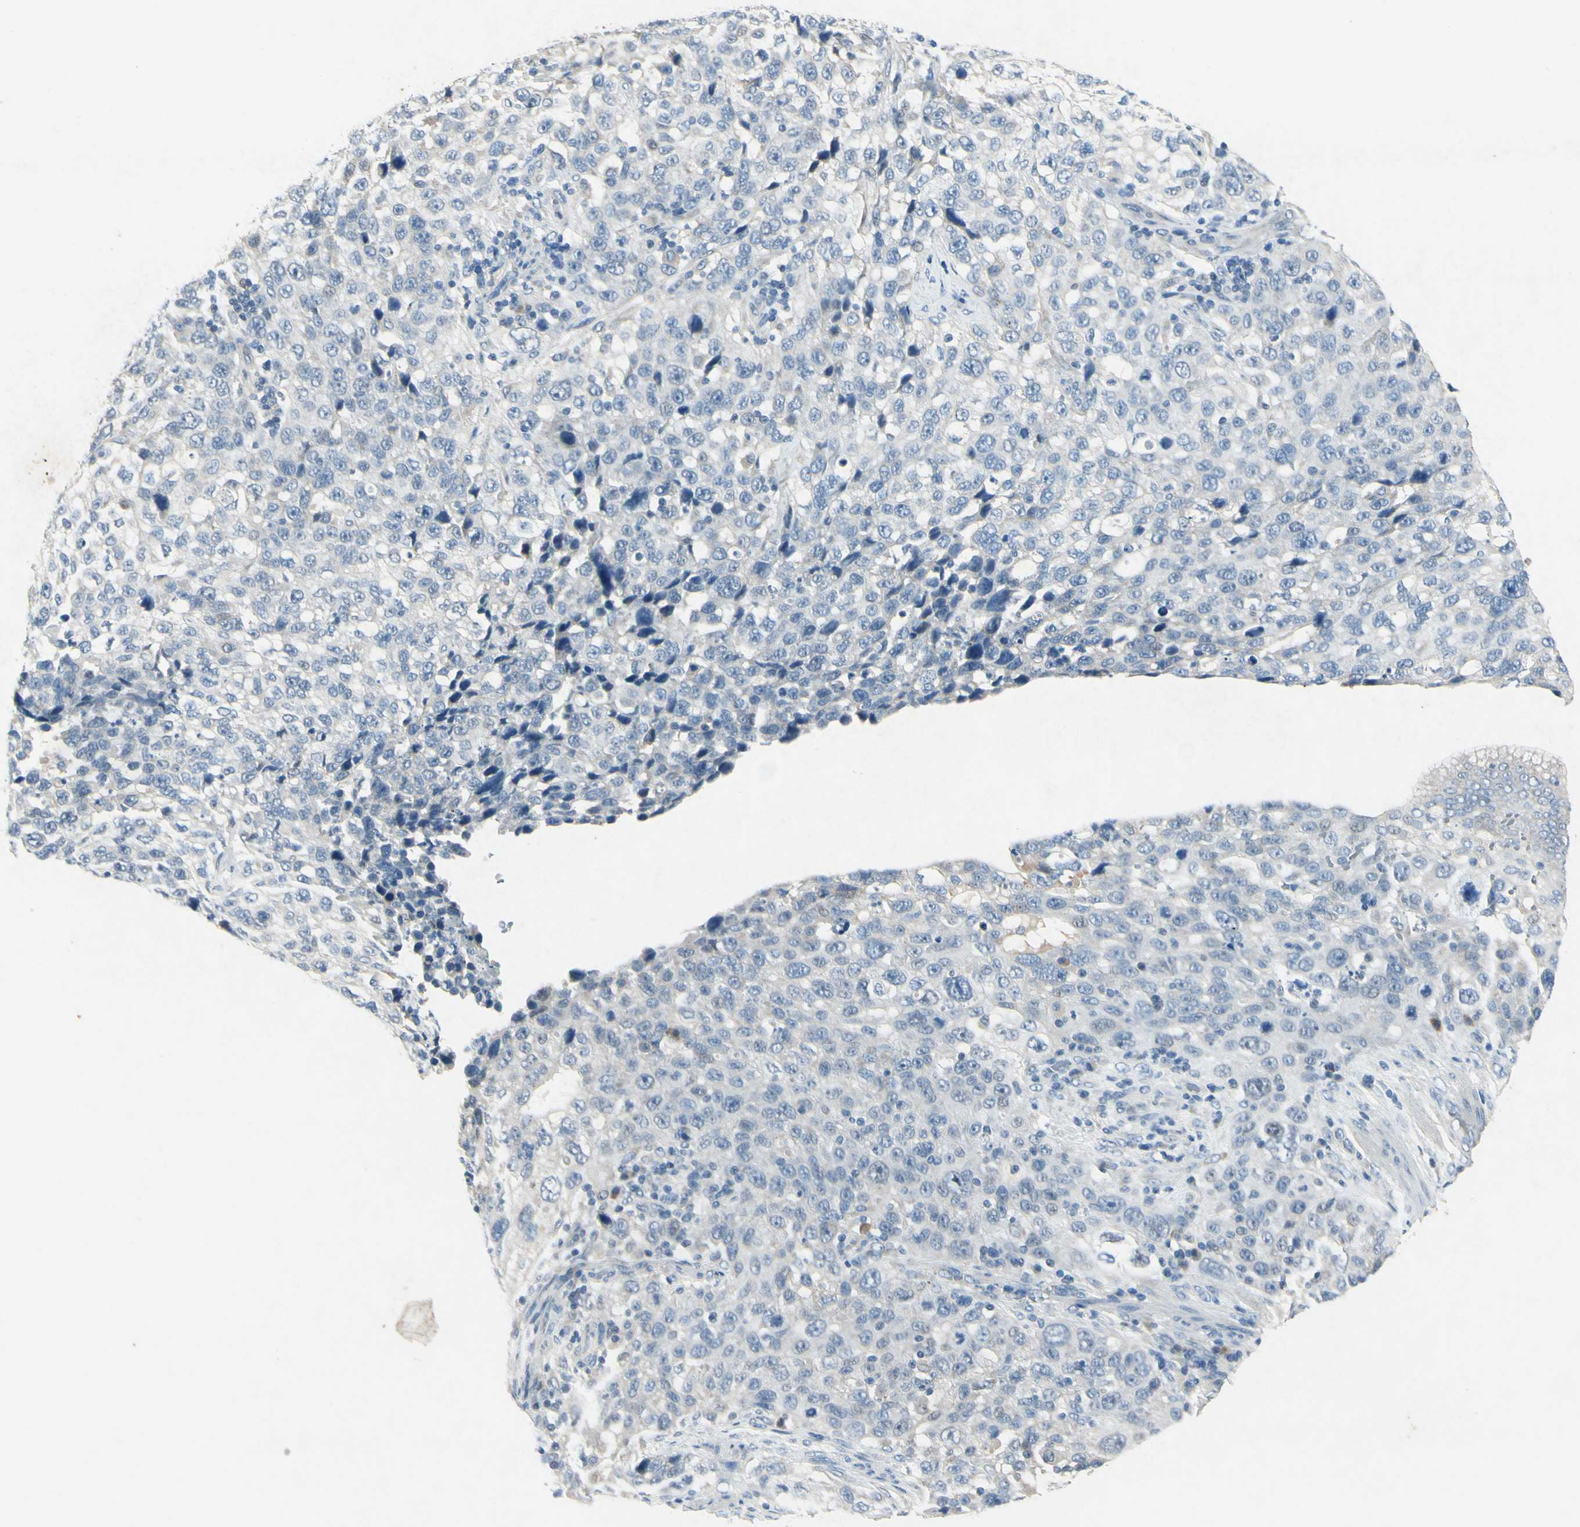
{"staining": {"intensity": "negative", "quantity": "none", "location": "none"}, "tissue": "stomach cancer", "cell_type": "Tumor cells", "image_type": "cancer", "snomed": [{"axis": "morphology", "description": "Normal tissue, NOS"}, {"axis": "morphology", "description": "Adenocarcinoma, NOS"}, {"axis": "topography", "description": "Stomach"}], "caption": "This micrograph is of stomach adenocarcinoma stained with immunohistochemistry to label a protein in brown with the nuclei are counter-stained blue. There is no expression in tumor cells.", "gene": "SNAP91", "patient": {"sex": "male", "age": 48}}